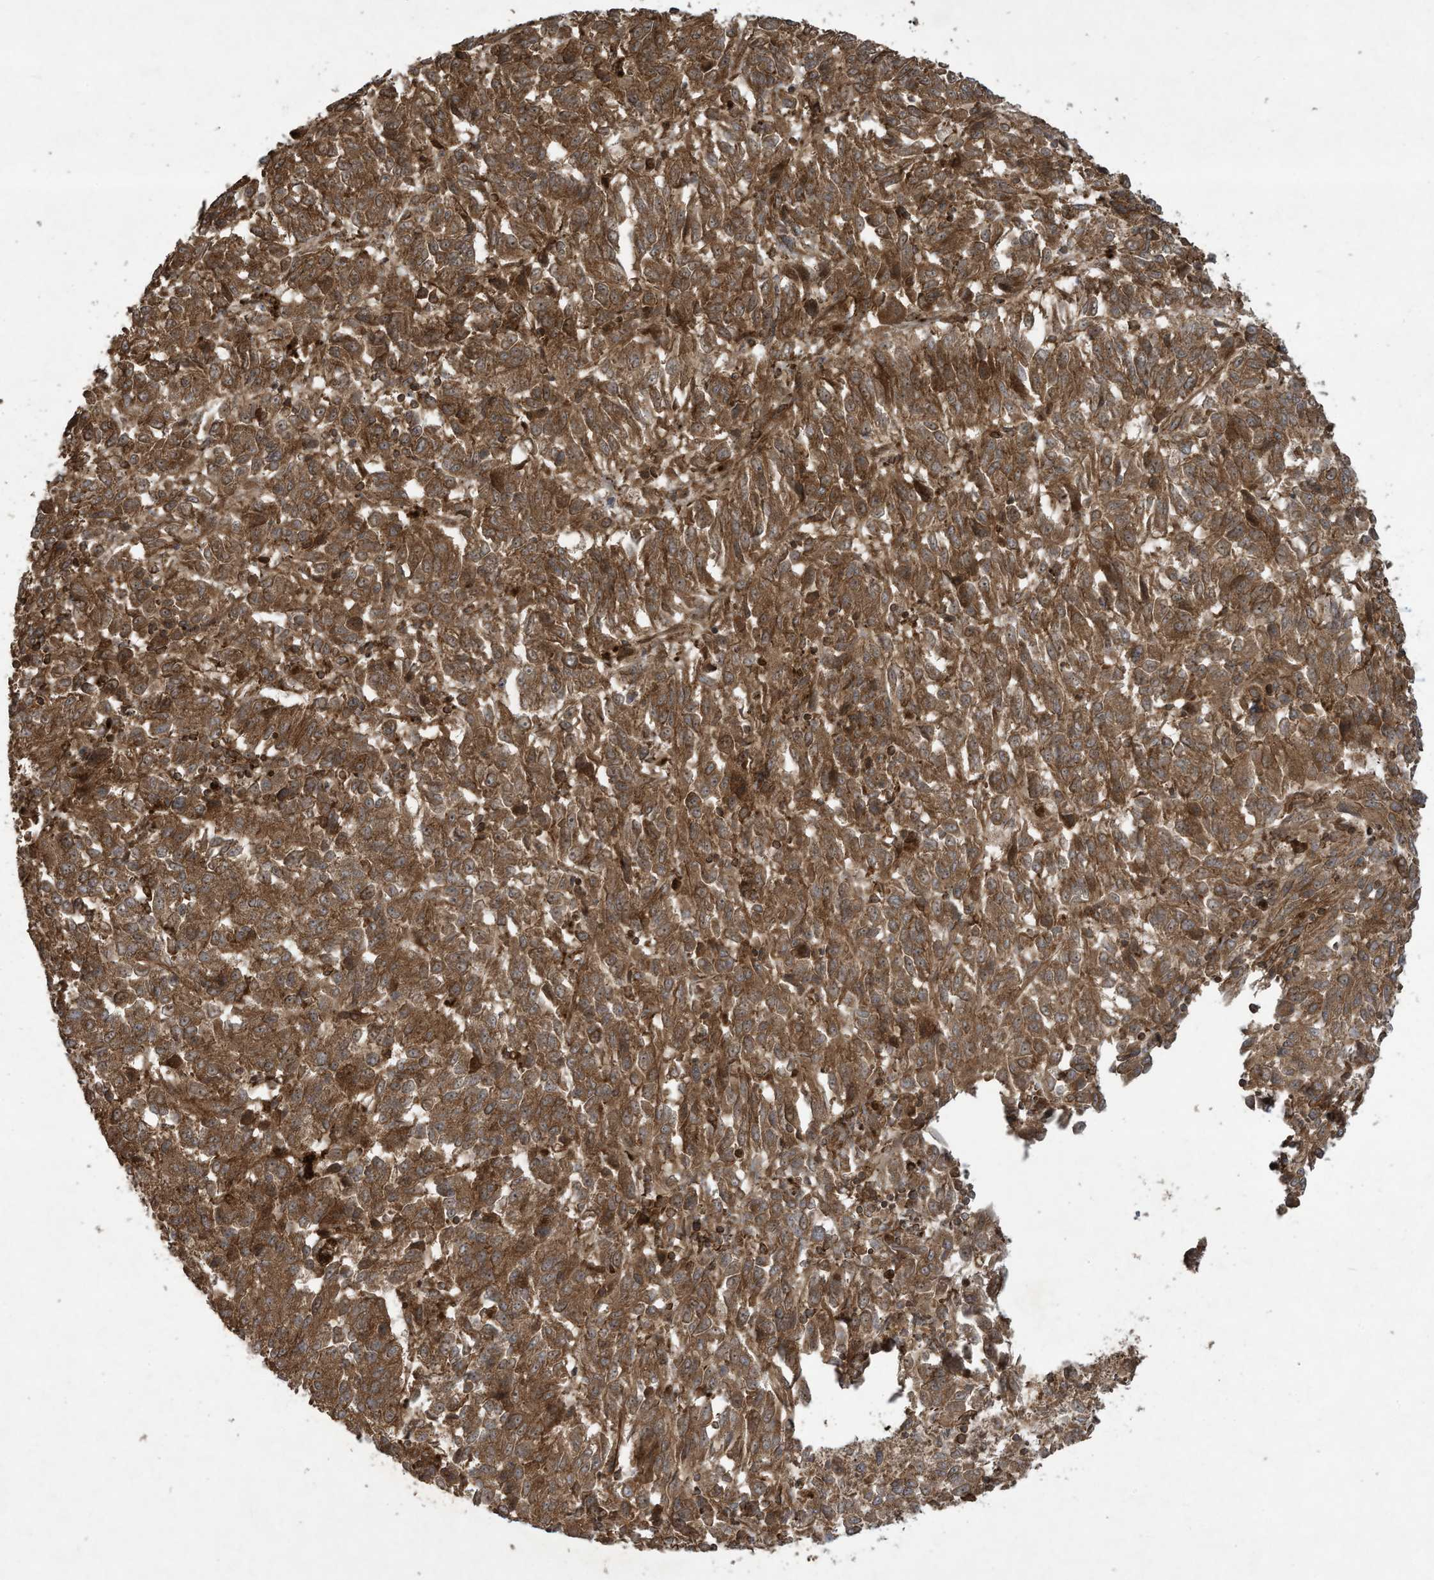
{"staining": {"intensity": "strong", "quantity": ">75%", "location": "cytoplasmic/membranous"}, "tissue": "melanoma", "cell_type": "Tumor cells", "image_type": "cancer", "snomed": [{"axis": "morphology", "description": "Malignant melanoma, NOS"}, {"axis": "topography", "description": "Skin"}], "caption": "This micrograph displays melanoma stained with immunohistochemistry to label a protein in brown. The cytoplasmic/membranous of tumor cells show strong positivity for the protein. Nuclei are counter-stained blue.", "gene": "DDIT4", "patient": {"sex": "female", "age": 82}}